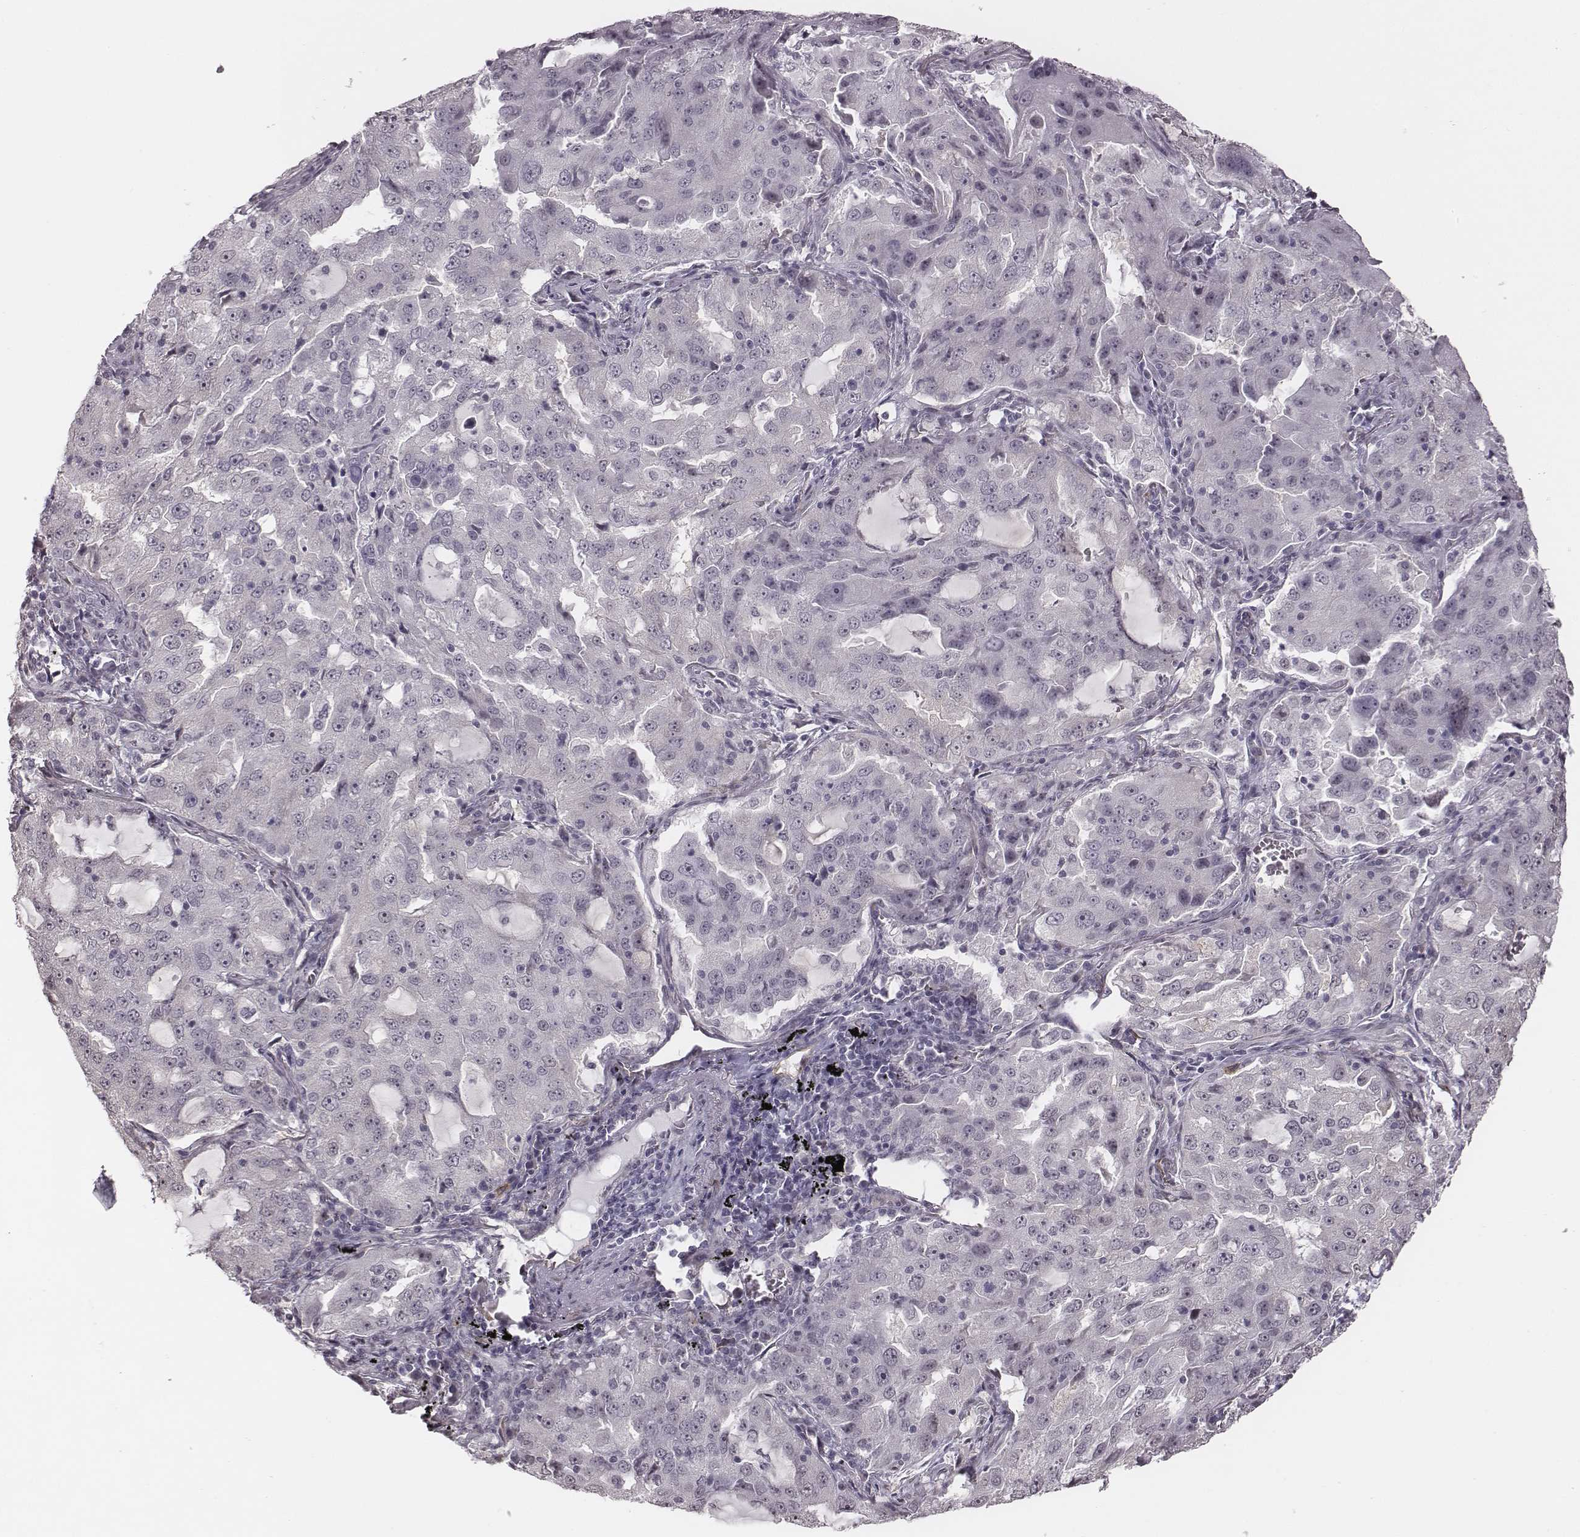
{"staining": {"intensity": "negative", "quantity": "none", "location": "none"}, "tissue": "lung cancer", "cell_type": "Tumor cells", "image_type": "cancer", "snomed": [{"axis": "morphology", "description": "Adenocarcinoma, NOS"}, {"axis": "topography", "description": "Lung"}], "caption": "This histopathology image is of adenocarcinoma (lung) stained with IHC to label a protein in brown with the nuclei are counter-stained blue. There is no staining in tumor cells.", "gene": "RPGRIP1", "patient": {"sex": "female", "age": 61}}